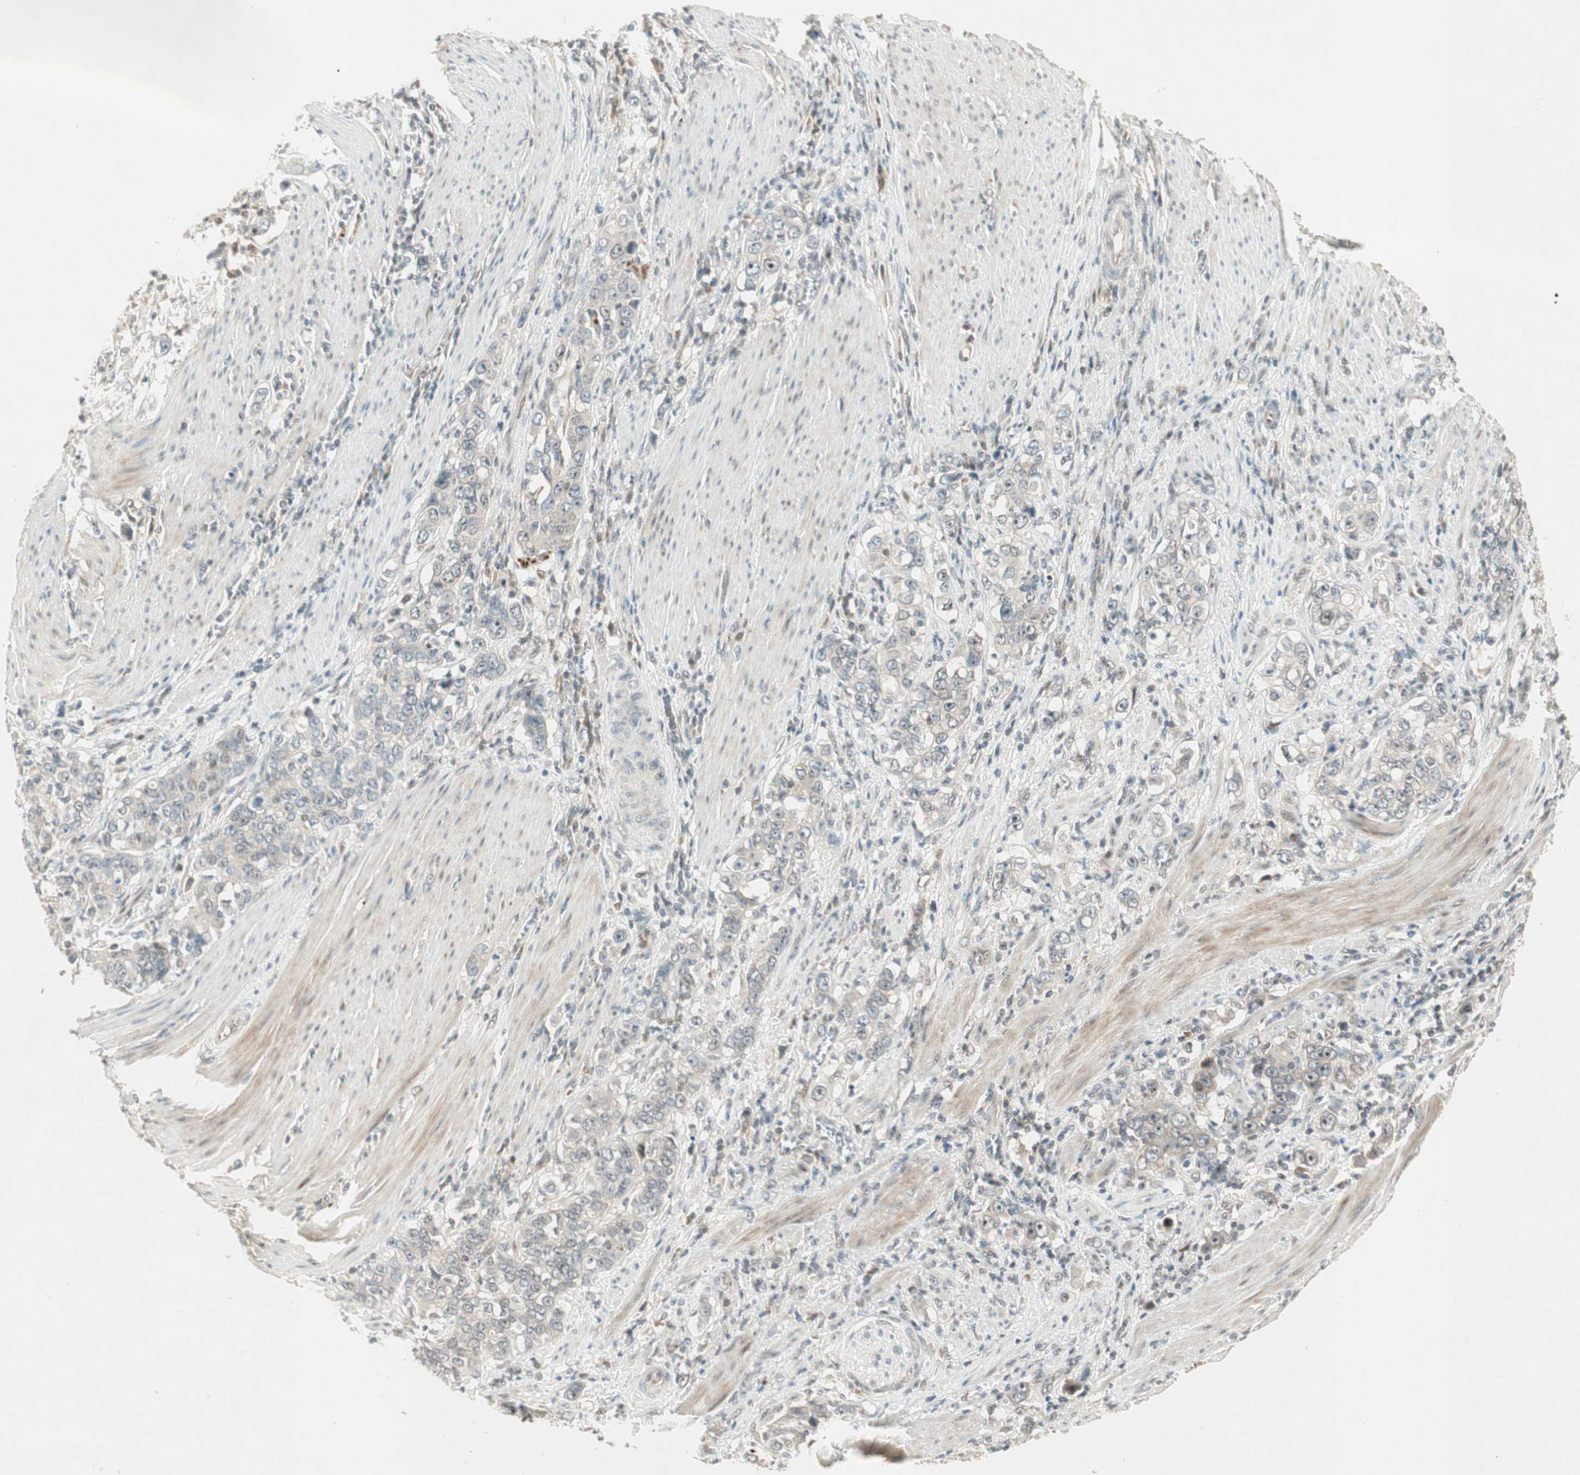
{"staining": {"intensity": "negative", "quantity": "none", "location": "none"}, "tissue": "stomach cancer", "cell_type": "Tumor cells", "image_type": "cancer", "snomed": [{"axis": "morphology", "description": "Adenocarcinoma, NOS"}, {"axis": "topography", "description": "Stomach, lower"}], "caption": "DAB (3,3'-diaminobenzidine) immunohistochemical staining of human stomach cancer shows no significant staining in tumor cells.", "gene": "ACSL5", "patient": {"sex": "female", "age": 72}}